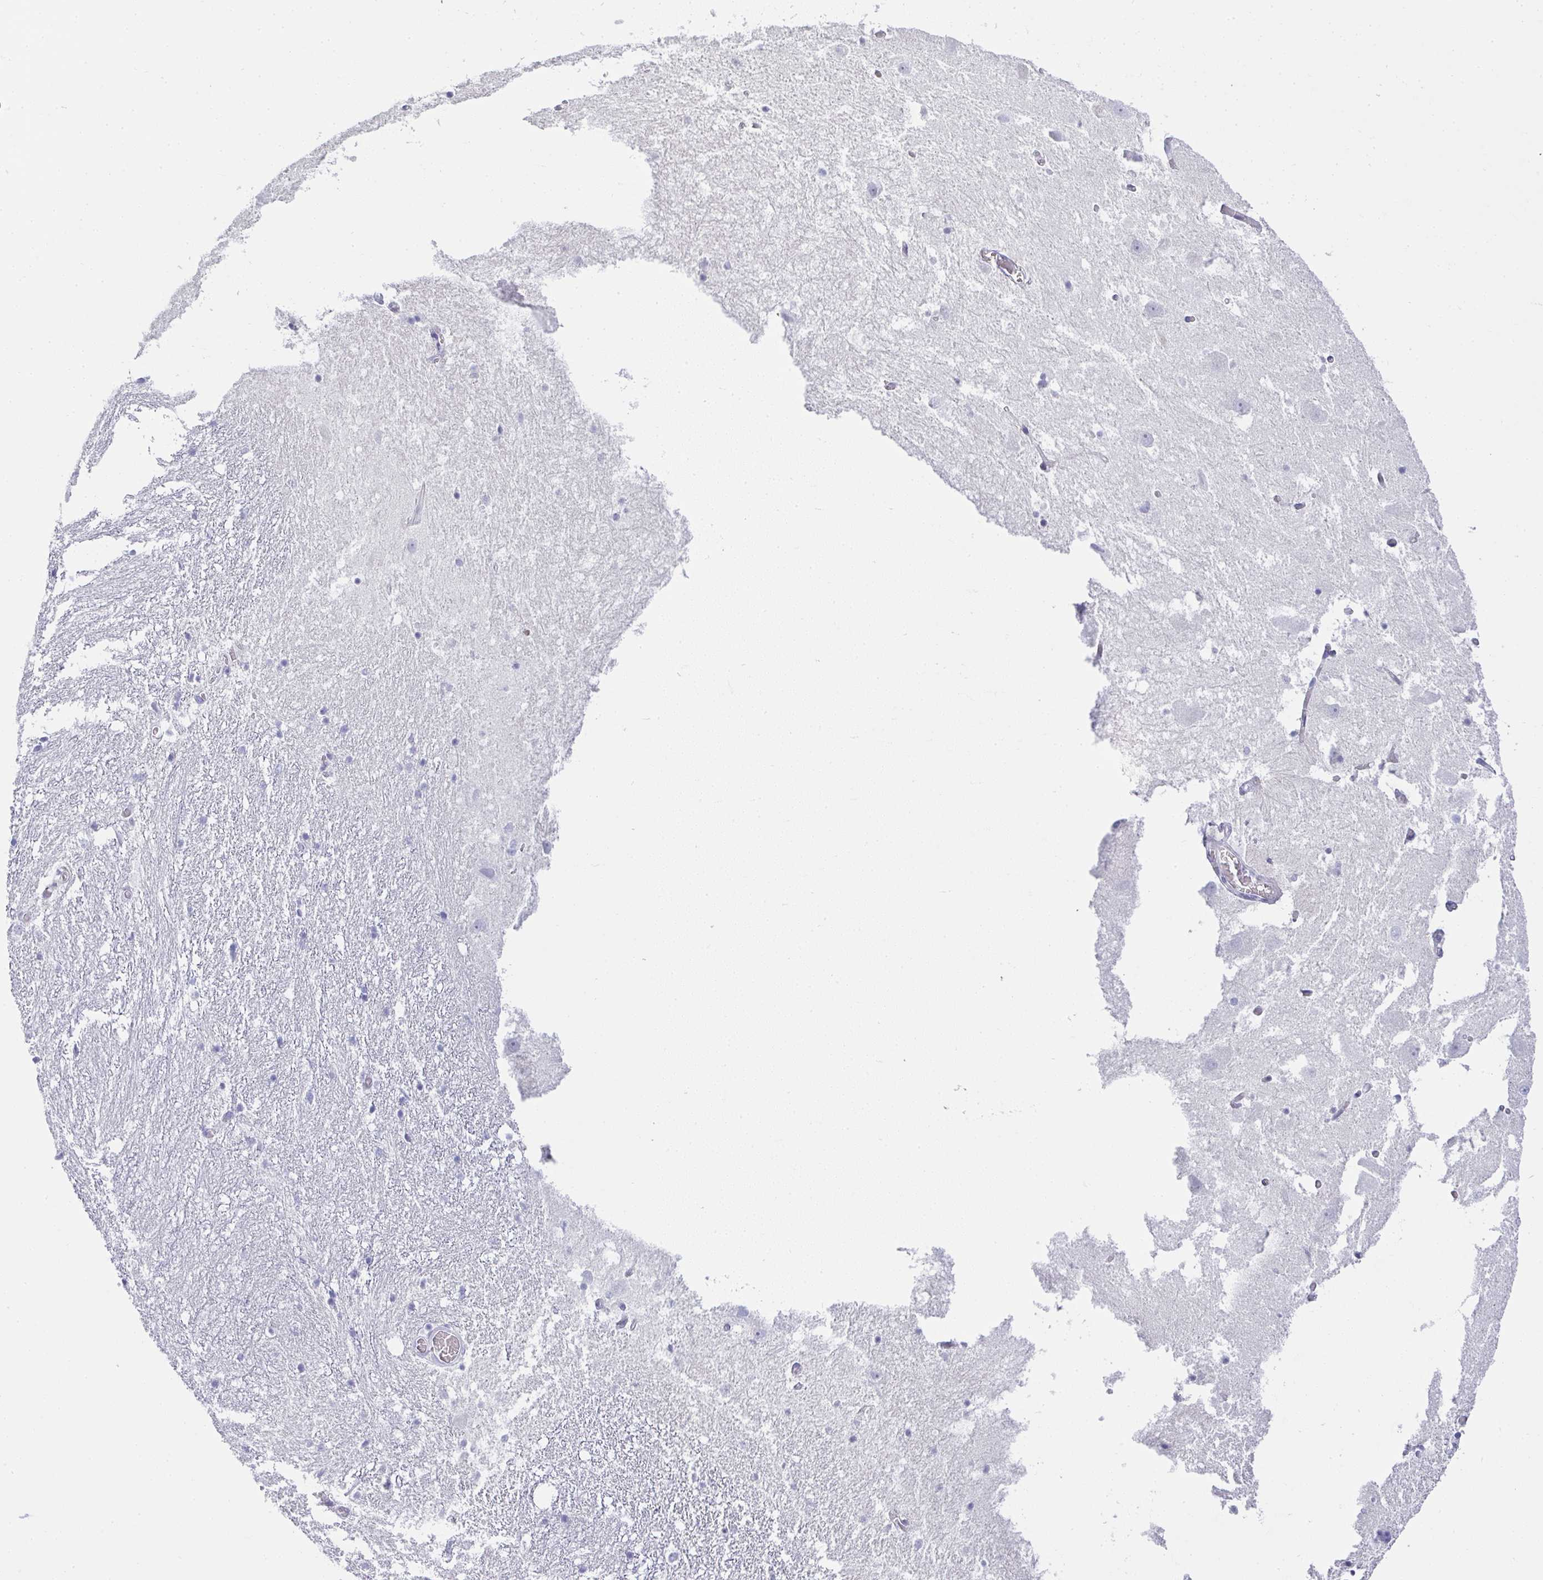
{"staining": {"intensity": "negative", "quantity": "none", "location": "none"}, "tissue": "hippocampus", "cell_type": "Glial cells", "image_type": "normal", "snomed": [{"axis": "morphology", "description": "Normal tissue, NOS"}, {"axis": "topography", "description": "Hippocampus"}], "caption": "Immunohistochemistry micrograph of benign hippocampus: hippocampus stained with DAB displays no significant protein positivity in glial cells.", "gene": "GSDMB", "patient": {"sex": "female", "age": 52}}